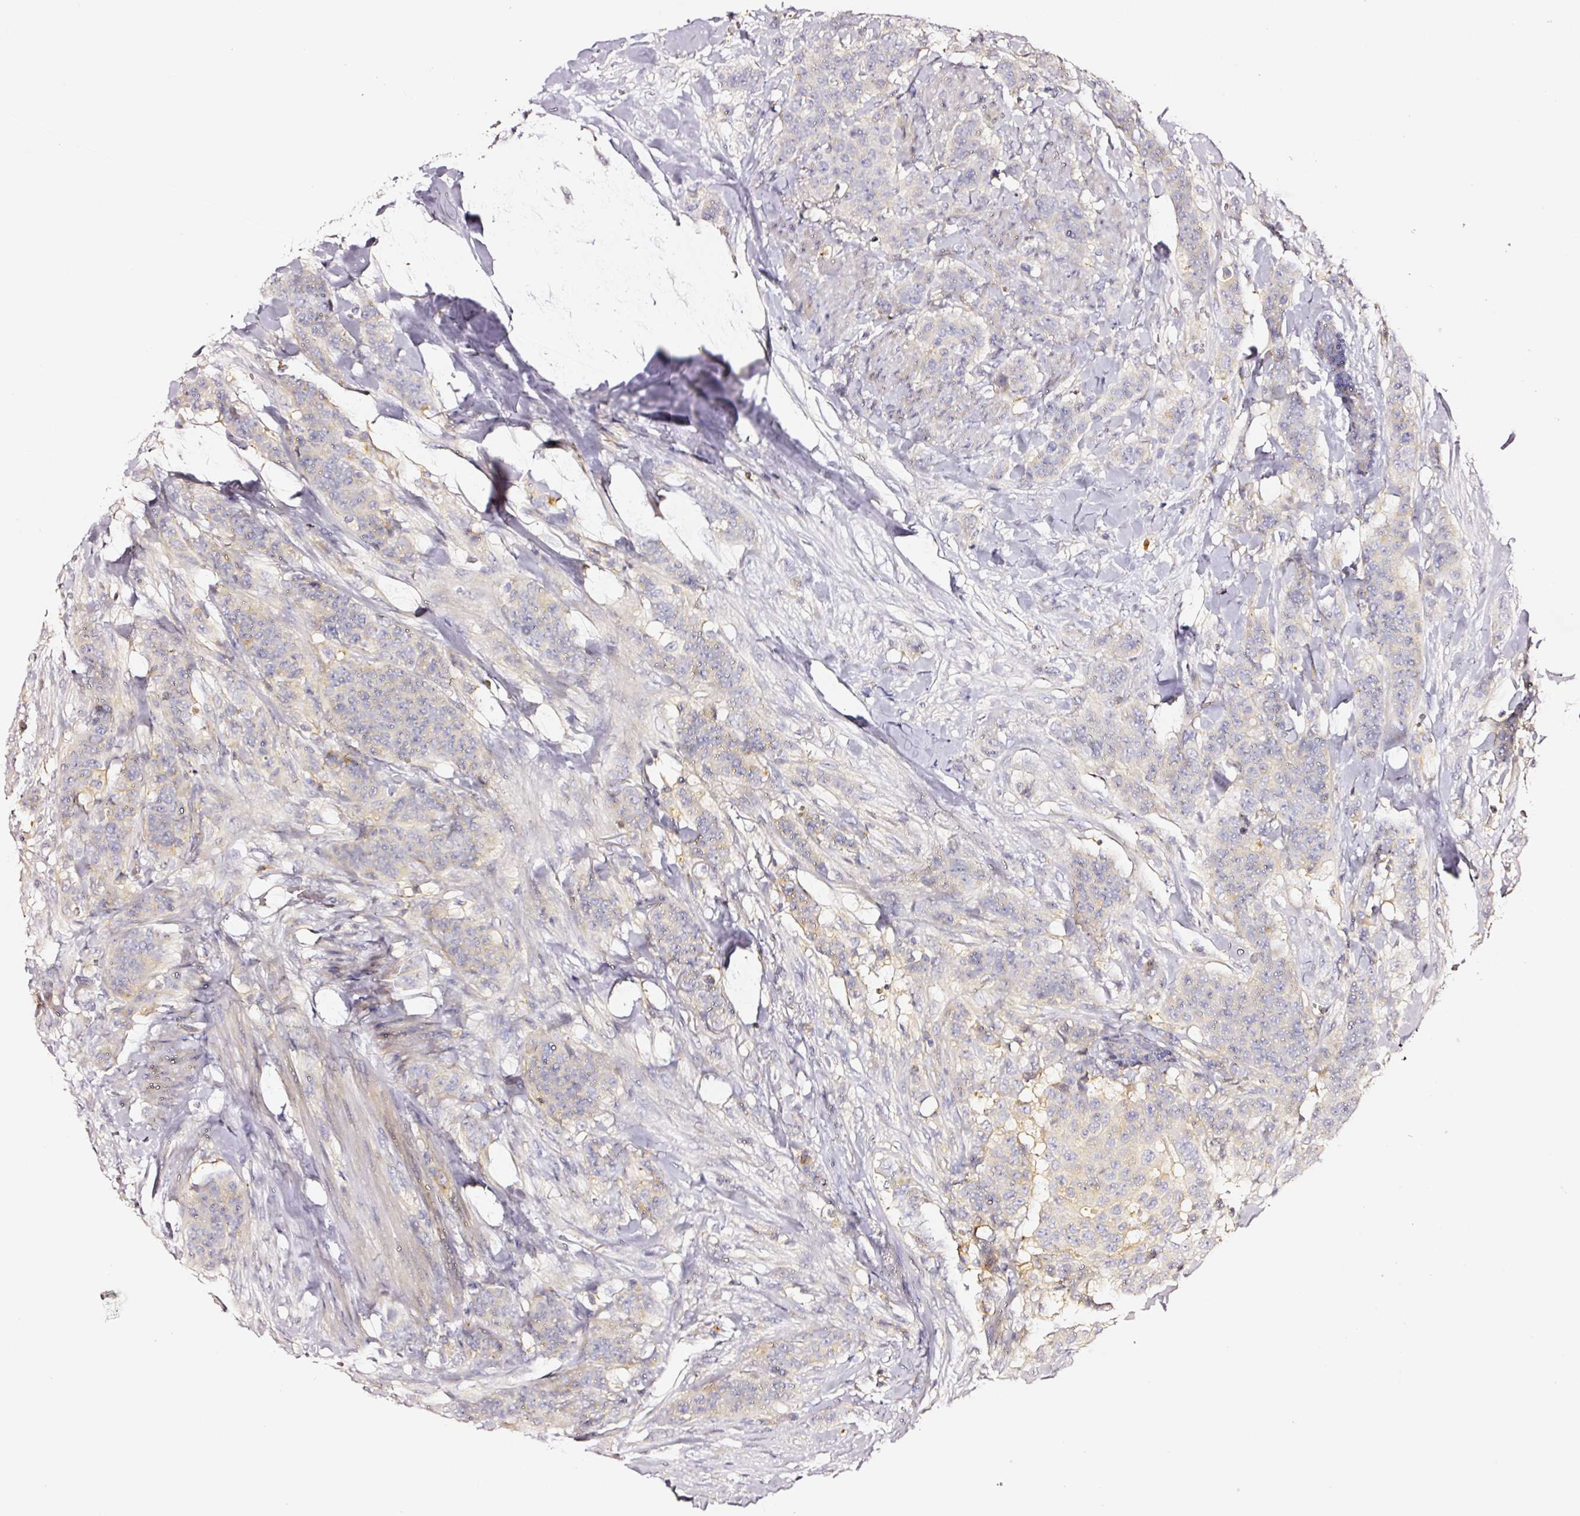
{"staining": {"intensity": "negative", "quantity": "none", "location": "none"}, "tissue": "breast cancer", "cell_type": "Tumor cells", "image_type": "cancer", "snomed": [{"axis": "morphology", "description": "Duct carcinoma"}, {"axis": "topography", "description": "Breast"}], "caption": "DAB immunohistochemical staining of human breast cancer (invasive ductal carcinoma) displays no significant expression in tumor cells.", "gene": "CD47", "patient": {"sex": "female", "age": 40}}